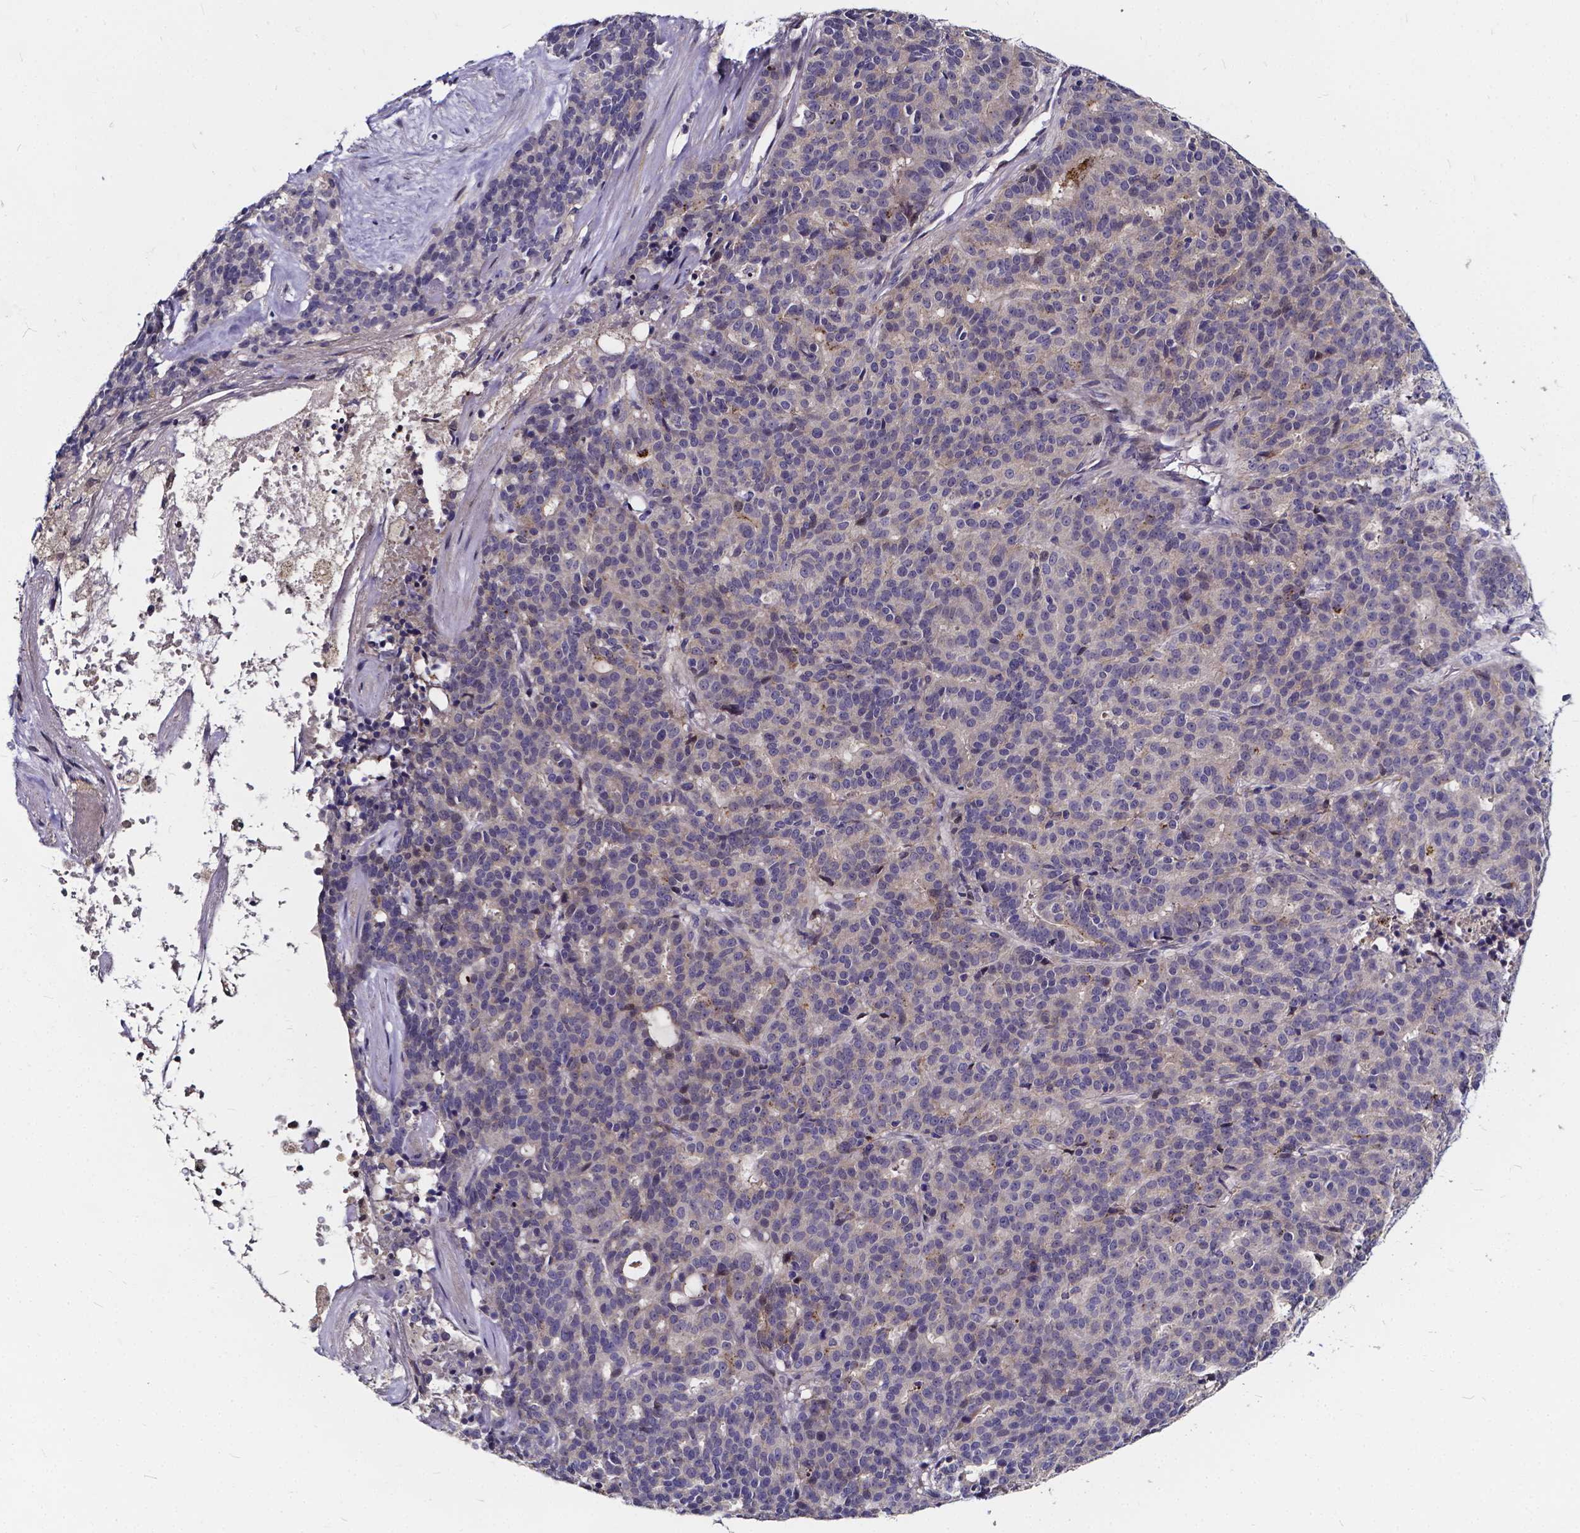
{"staining": {"intensity": "negative", "quantity": "none", "location": "none"}, "tissue": "liver cancer", "cell_type": "Tumor cells", "image_type": "cancer", "snomed": [{"axis": "morphology", "description": "Cholangiocarcinoma"}, {"axis": "topography", "description": "Liver"}], "caption": "Immunohistochemistry photomicrograph of neoplastic tissue: human cholangiocarcinoma (liver) stained with DAB (3,3'-diaminobenzidine) displays no significant protein staining in tumor cells.", "gene": "SOWAHA", "patient": {"sex": "female", "age": 47}}